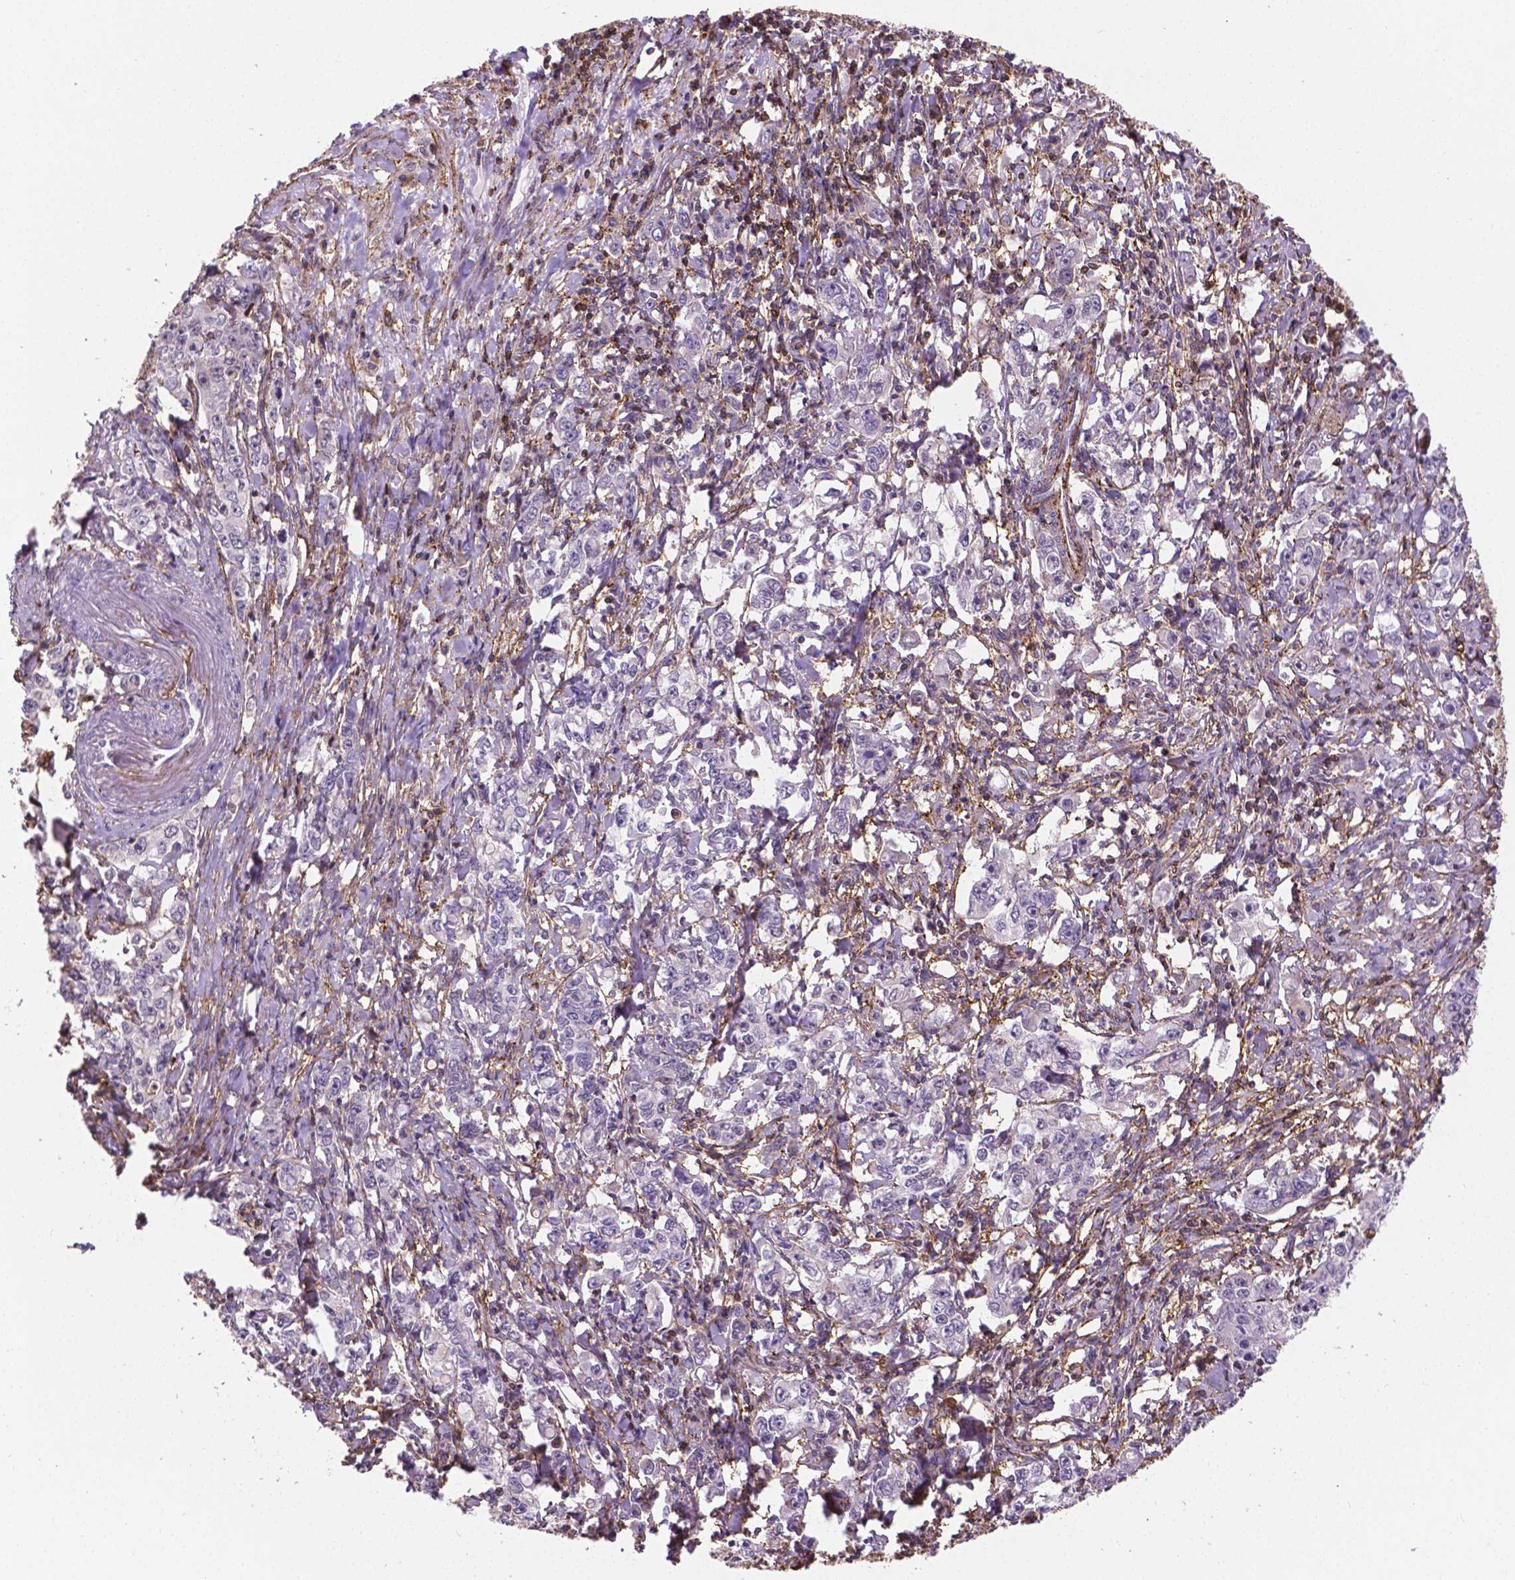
{"staining": {"intensity": "negative", "quantity": "none", "location": "none"}, "tissue": "stomach cancer", "cell_type": "Tumor cells", "image_type": "cancer", "snomed": [{"axis": "morphology", "description": "Adenocarcinoma, NOS"}, {"axis": "topography", "description": "Stomach, lower"}], "caption": "A micrograph of human adenocarcinoma (stomach) is negative for staining in tumor cells.", "gene": "ACAD10", "patient": {"sex": "female", "age": 72}}